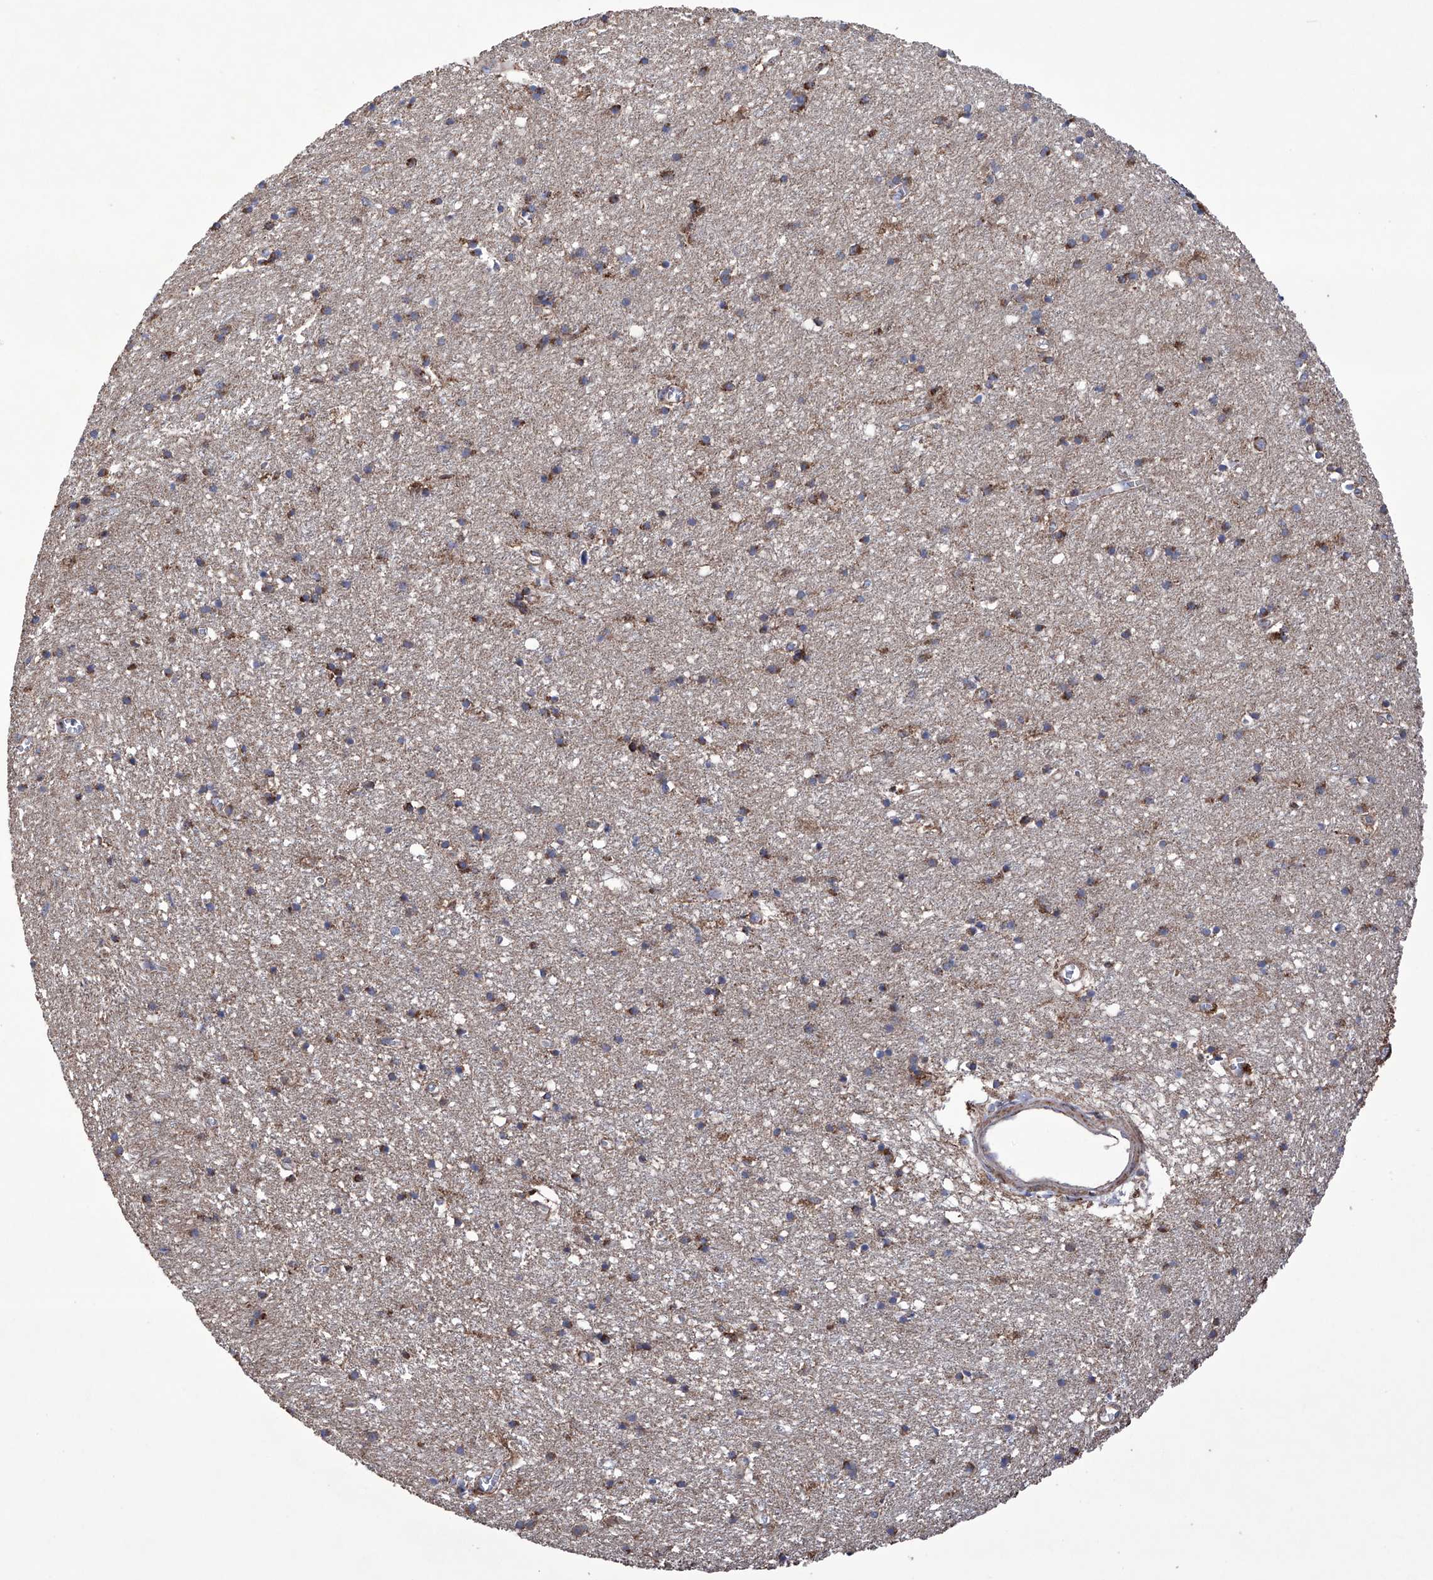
{"staining": {"intensity": "moderate", "quantity": ">75%", "location": "cytoplasmic/membranous"}, "tissue": "cerebral cortex", "cell_type": "Endothelial cells", "image_type": "normal", "snomed": [{"axis": "morphology", "description": "Normal tissue, NOS"}, {"axis": "topography", "description": "Cerebral cortex"}], "caption": "Unremarkable cerebral cortex shows moderate cytoplasmic/membranous positivity in about >75% of endothelial cells.", "gene": "EFCAB2", "patient": {"sex": "female", "age": 64}}